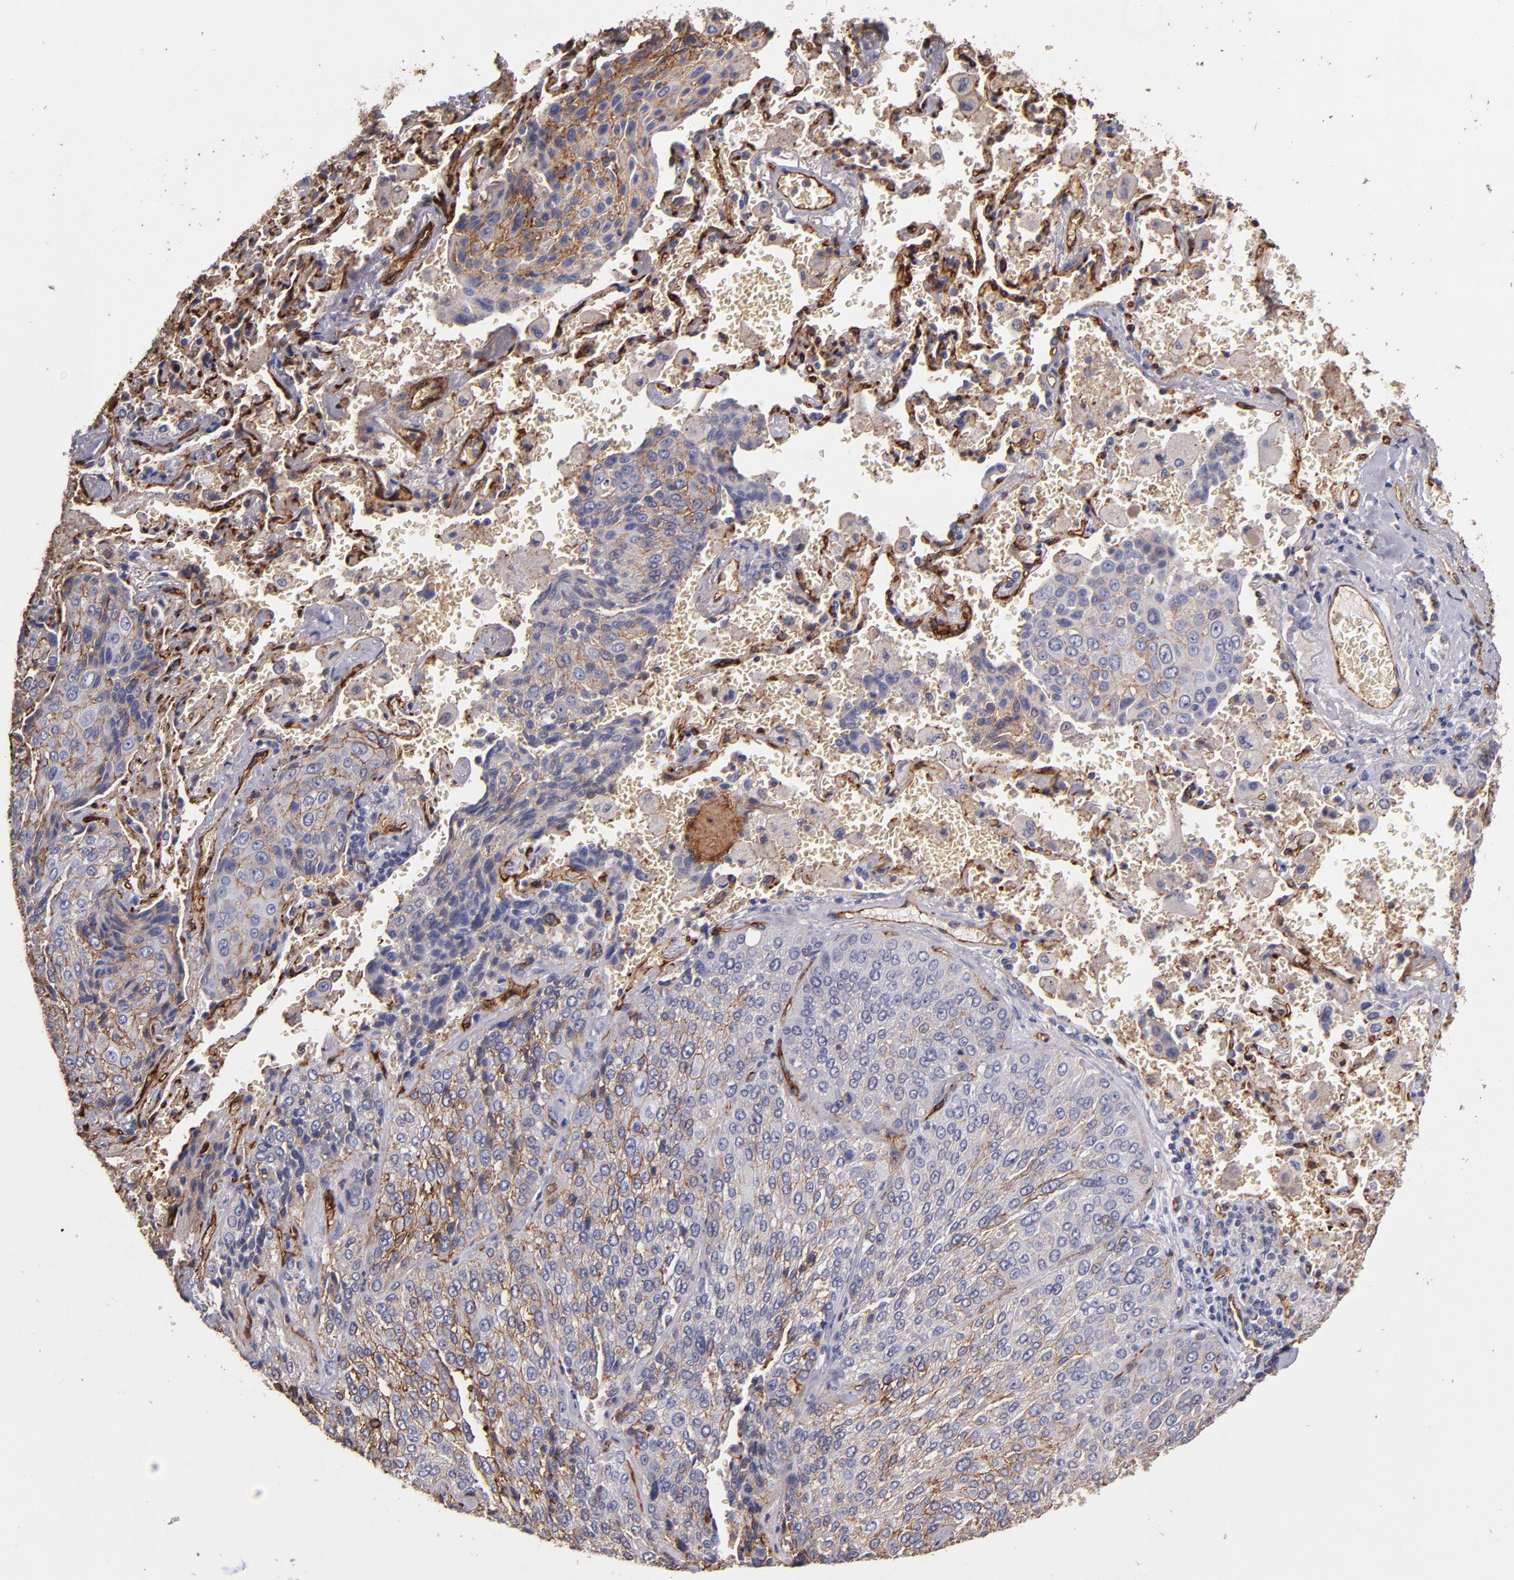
{"staining": {"intensity": "moderate", "quantity": "25%-75%", "location": "cytoplasmic/membranous"}, "tissue": "lung cancer", "cell_type": "Tumor cells", "image_type": "cancer", "snomed": [{"axis": "morphology", "description": "Squamous cell carcinoma, NOS"}, {"axis": "topography", "description": "Lung"}], "caption": "Lung cancer was stained to show a protein in brown. There is medium levels of moderate cytoplasmic/membranous positivity in about 25%-75% of tumor cells. (Brightfield microscopy of DAB IHC at high magnification).", "gene": "CLDN5", "patient": {"sex": "male", "age": 54}}